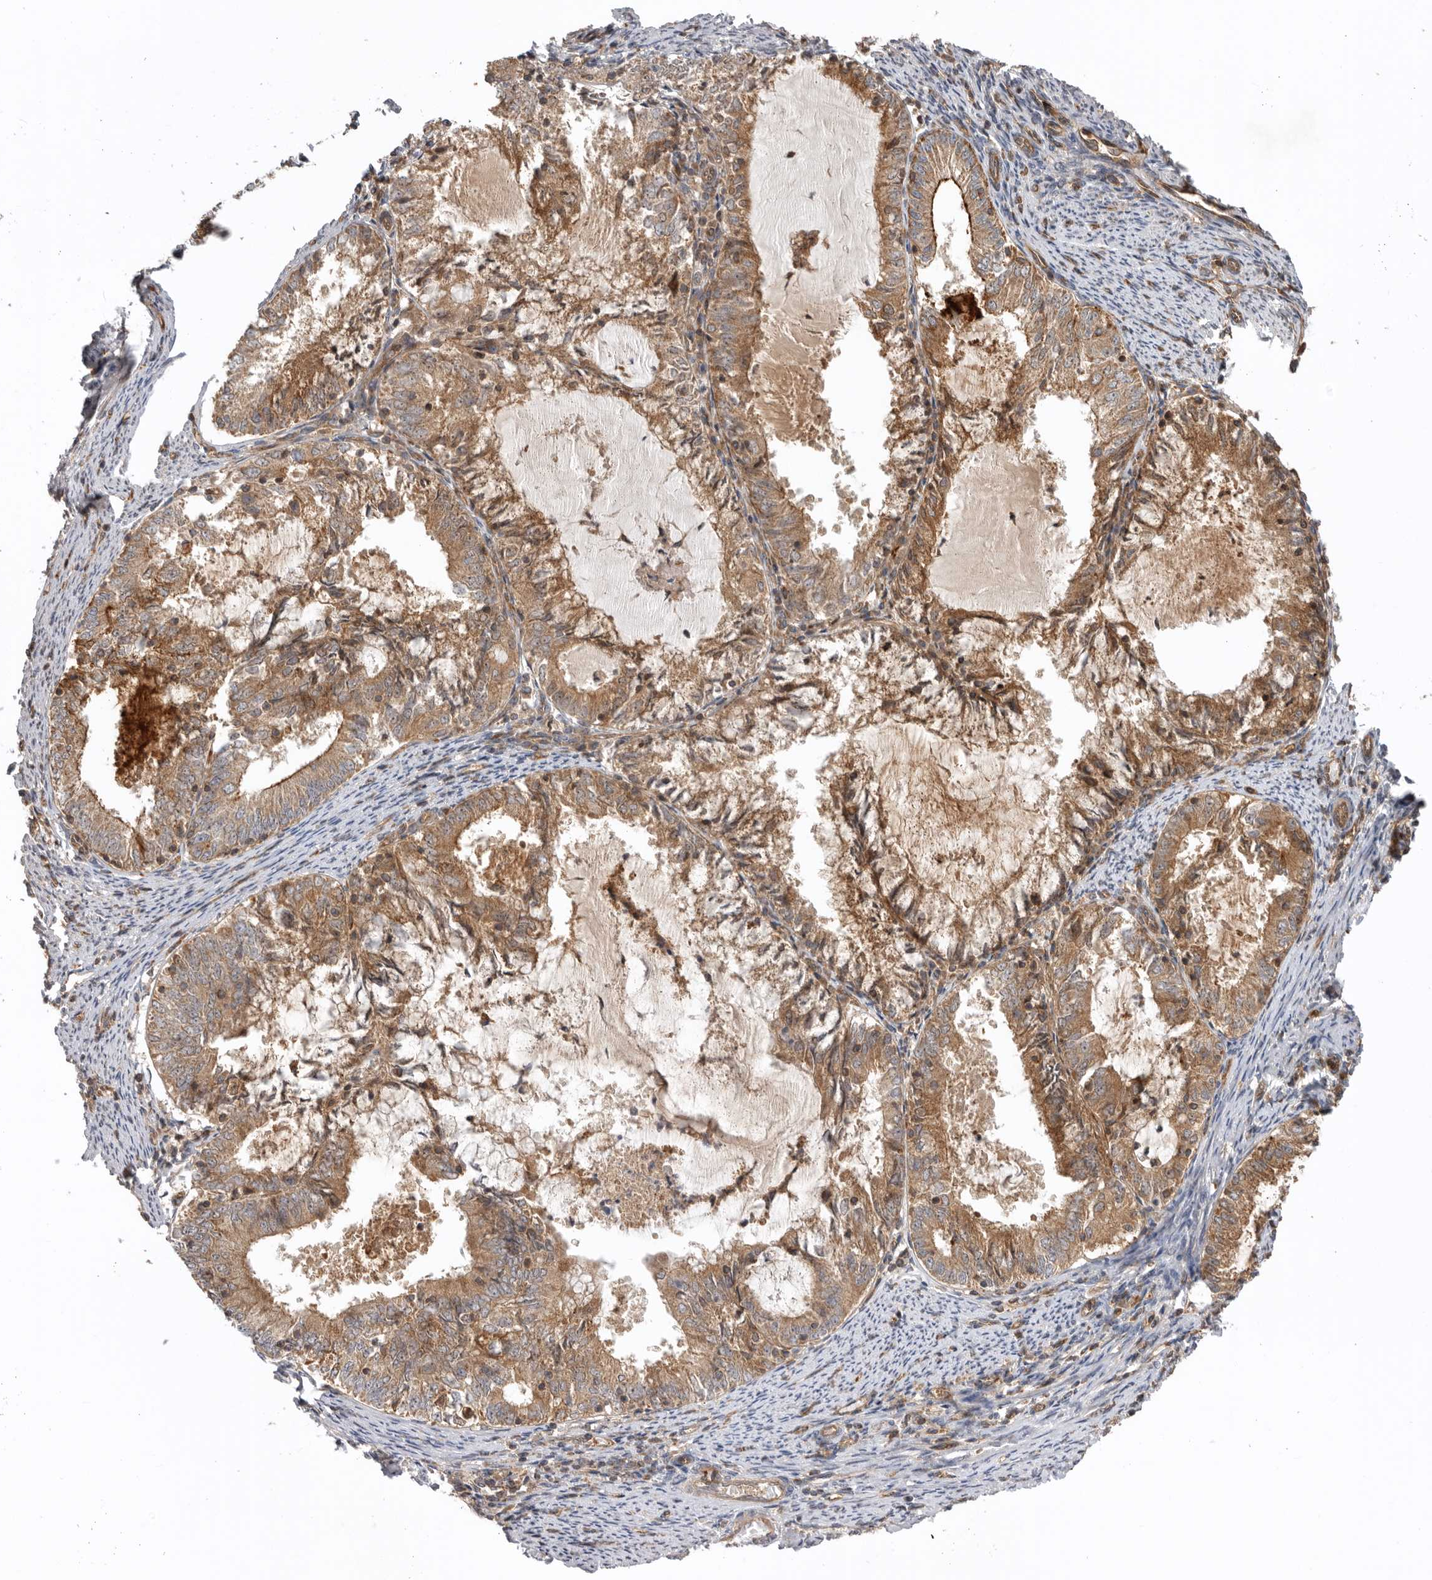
{"staining": {"intensity": "moderate", "quantity": ">75%", "location": "cytoplasmic/membranous"}, "tissue": "endometrial cancer", "cell_type": "Tumor cells", "image_type": "cancer", "snomed": [{"axis": "morphology", "description": "Adenocarcinoma, NOS"}, {"axis": "topography", "description": "Endometrium"}], "caption": "An image showing moderate cytoplasmic/membranous positivity in about >75% of tumor cells in endometrial cancer, as visualized by brown immunohistochemical staining.", "gene": "DHDDS", "patient": {"sex": "female", "age": 57}}